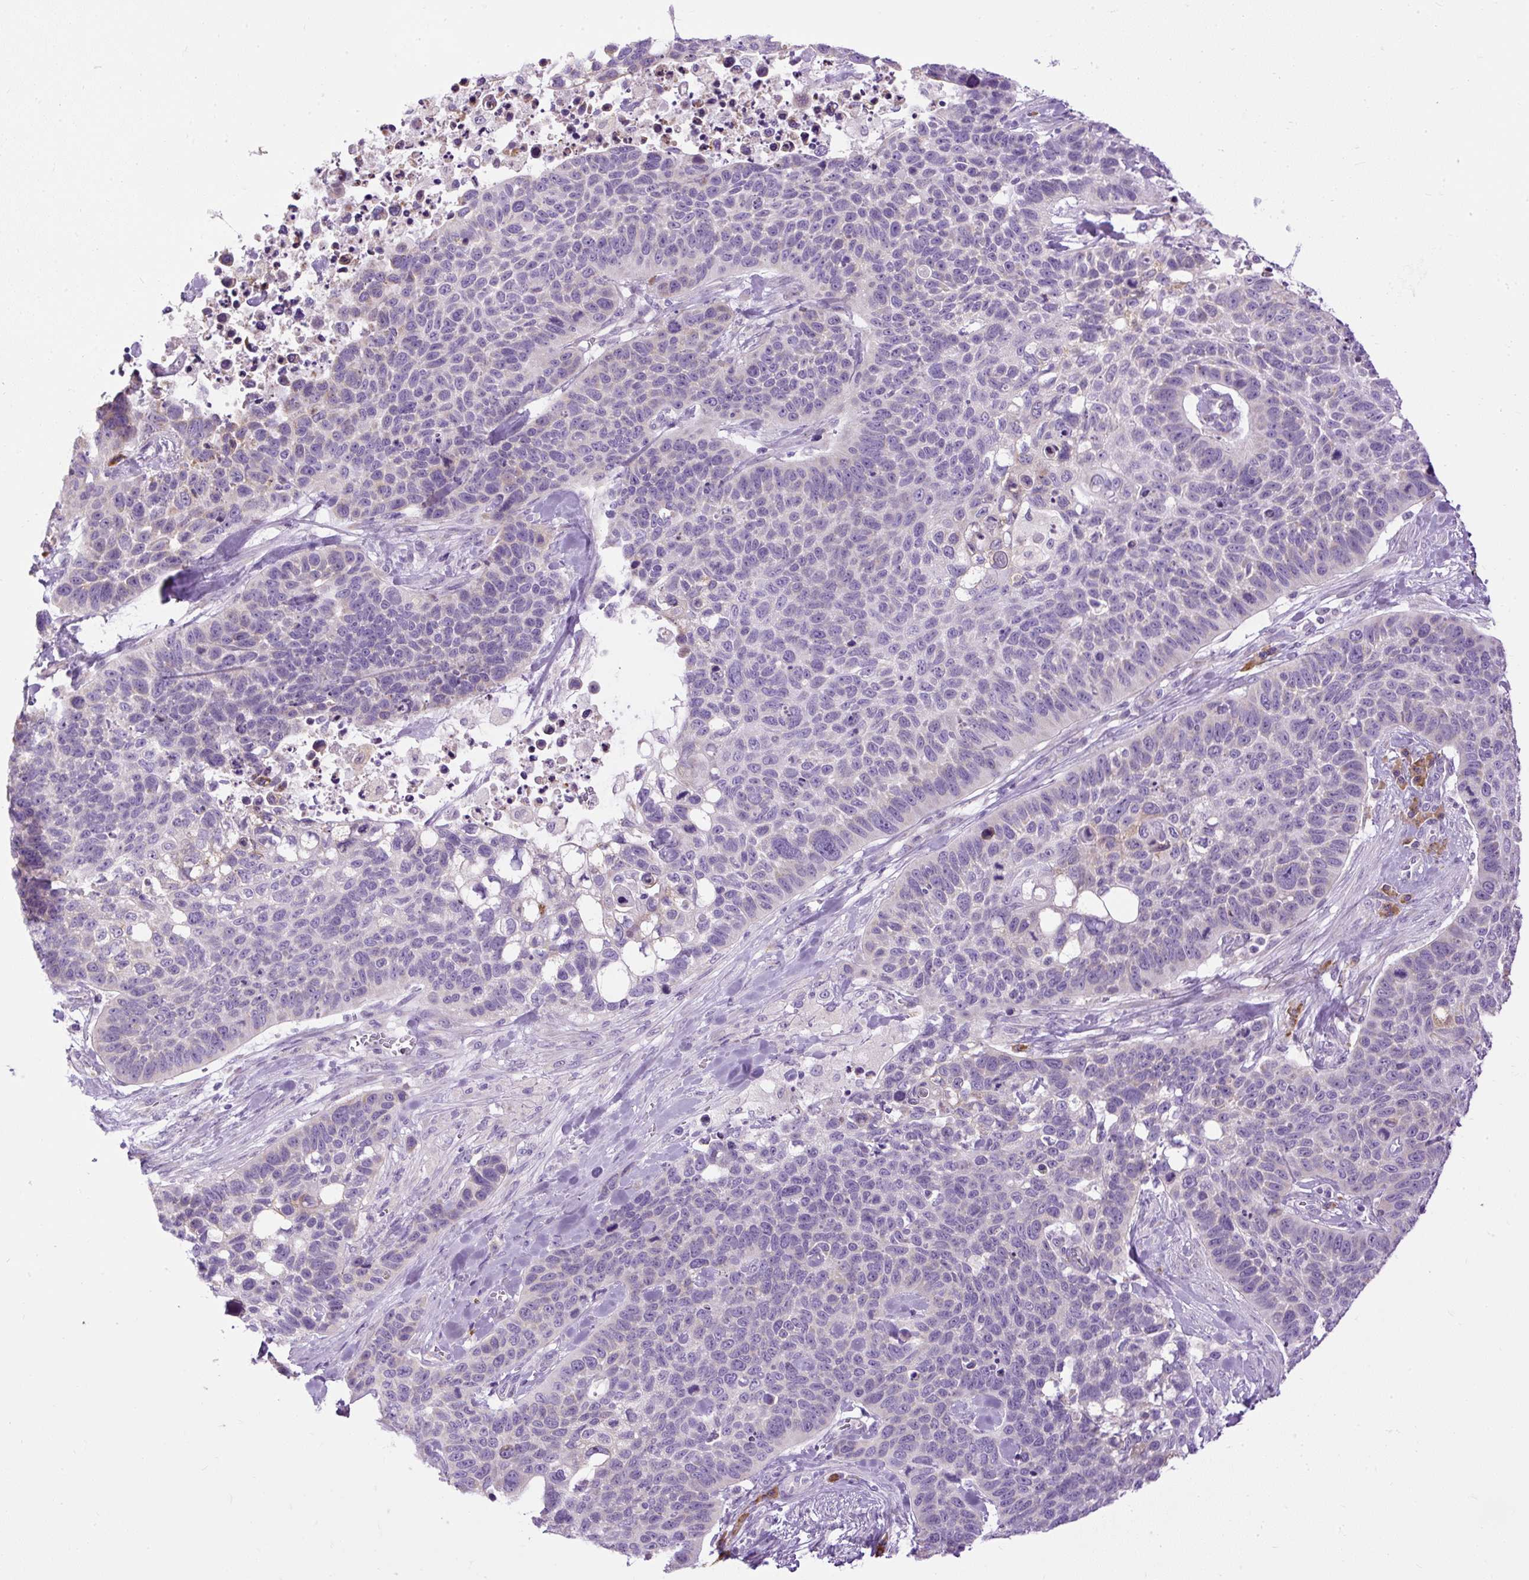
{"staining": {"intensity": "negative", "quantity": "none", "location": "none"}, "tissue": "lung cancer", "cell_type": "Tumor cells", "image_type": "cancer", "snomed": [{"axis": "morphology", "description": "Squamous cell carcinoma, NOS"}, {"axis": "topography", "description": "Lung"}], "caption": "The photomicrograph reveals no staining of tumor cells in squamous cell carcinoma (lung).", "gene": "SYBU", "patient": {"sex": "male", "age": 62}}